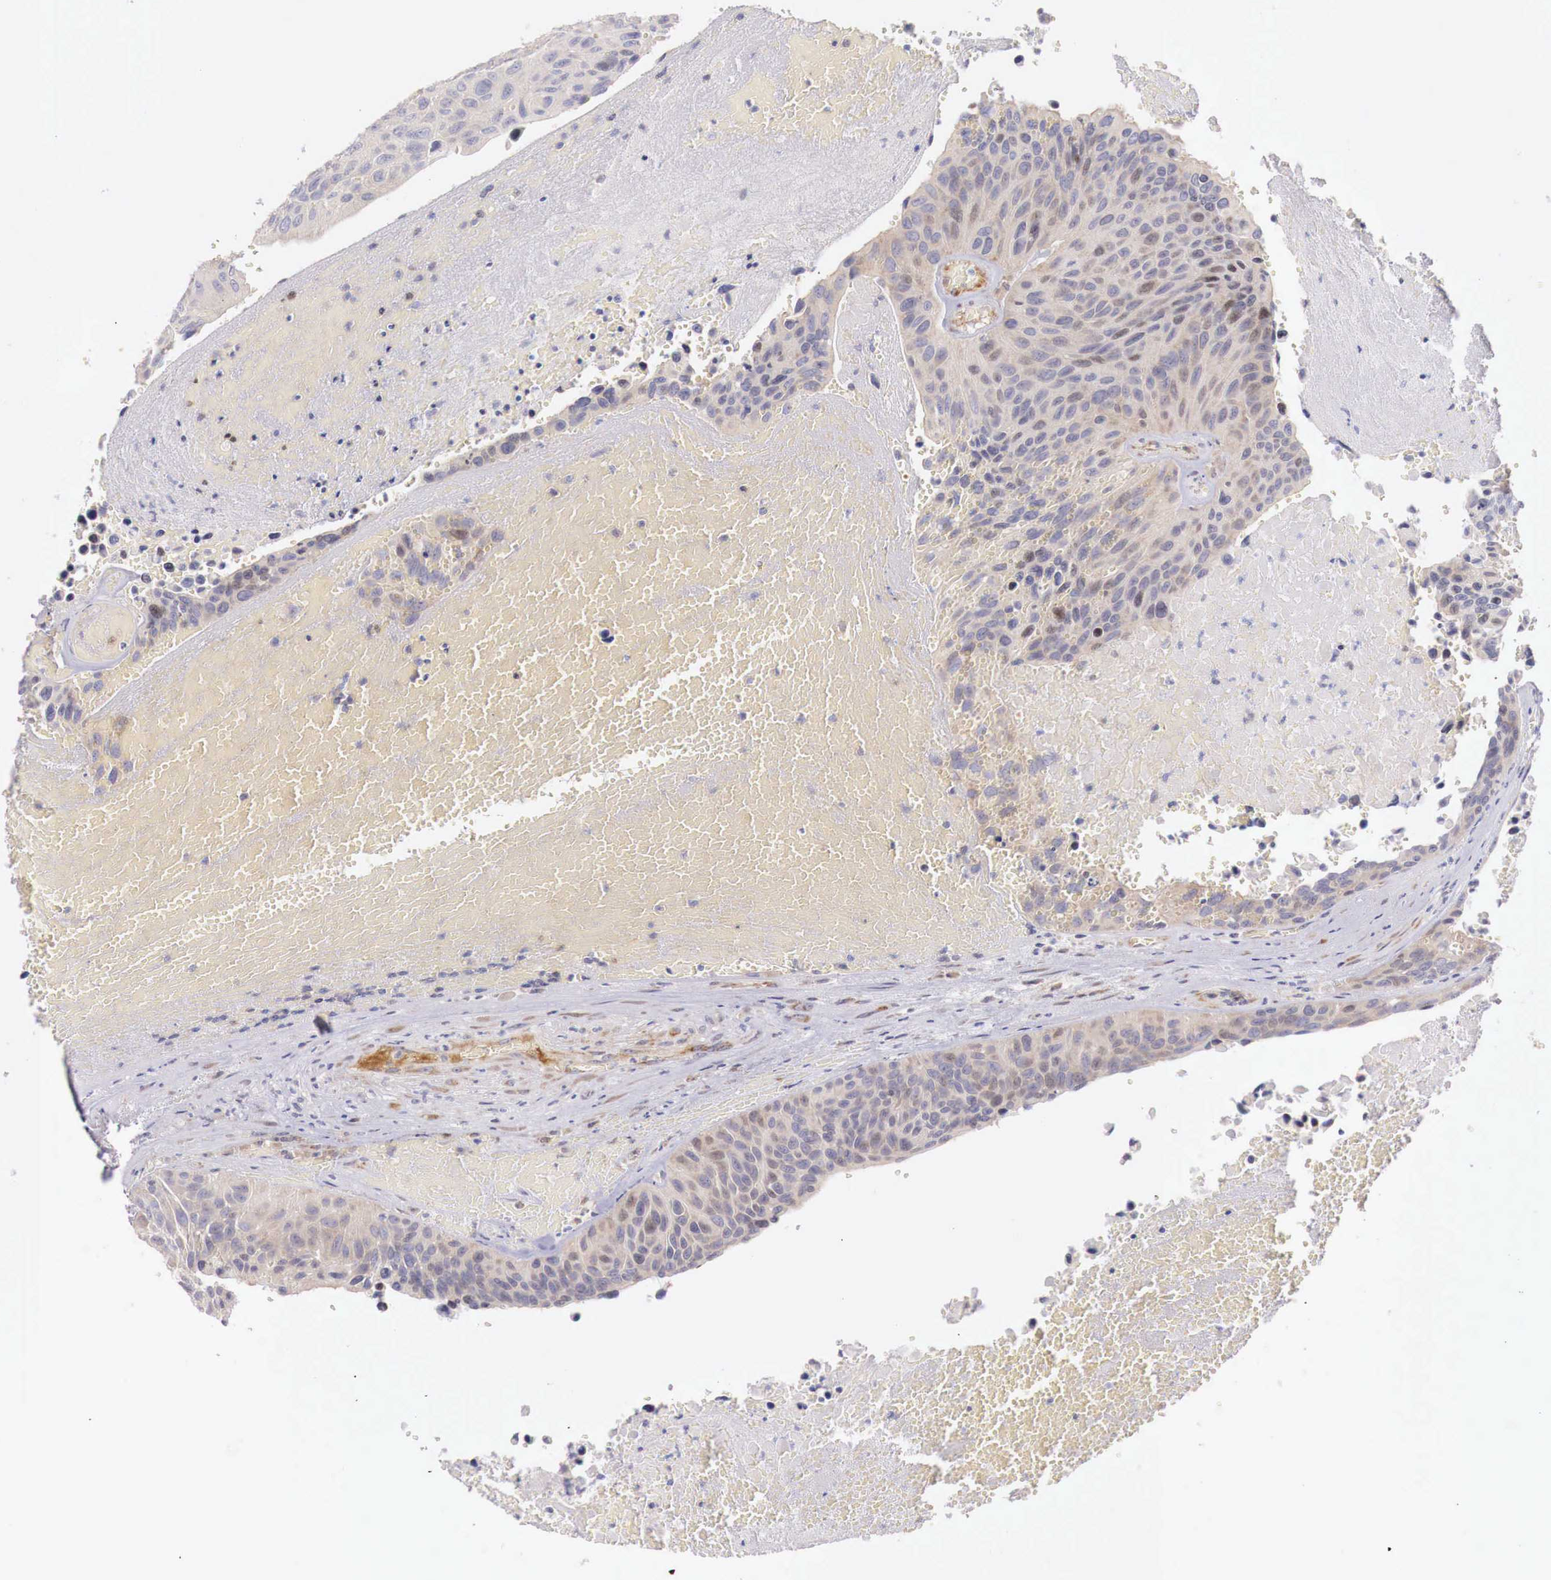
{"staining": {"intensity": "weak", "quantity": "25%-75%", "location": "cytoplasmic/membranous"}, "tissue": "urothelial cancer", "cell_type": "Tumor cells", "image_type": "cancer", "snomed": [{"axis": "morphology", "description": "Urothelial carcinoma, High grade"}, {"axis": "topography", "description": "Urinary bladder"}], "caption": "A photomicrograph showing weak cytoplasmic/membranous positivity in about 25%-75% of tumor cells in urothelial carcinoma (high-grade), as visualized by brown immunohistochemical staining.", "gene": "CLCN5", "patient": {"sex": "male", "age": 66}}